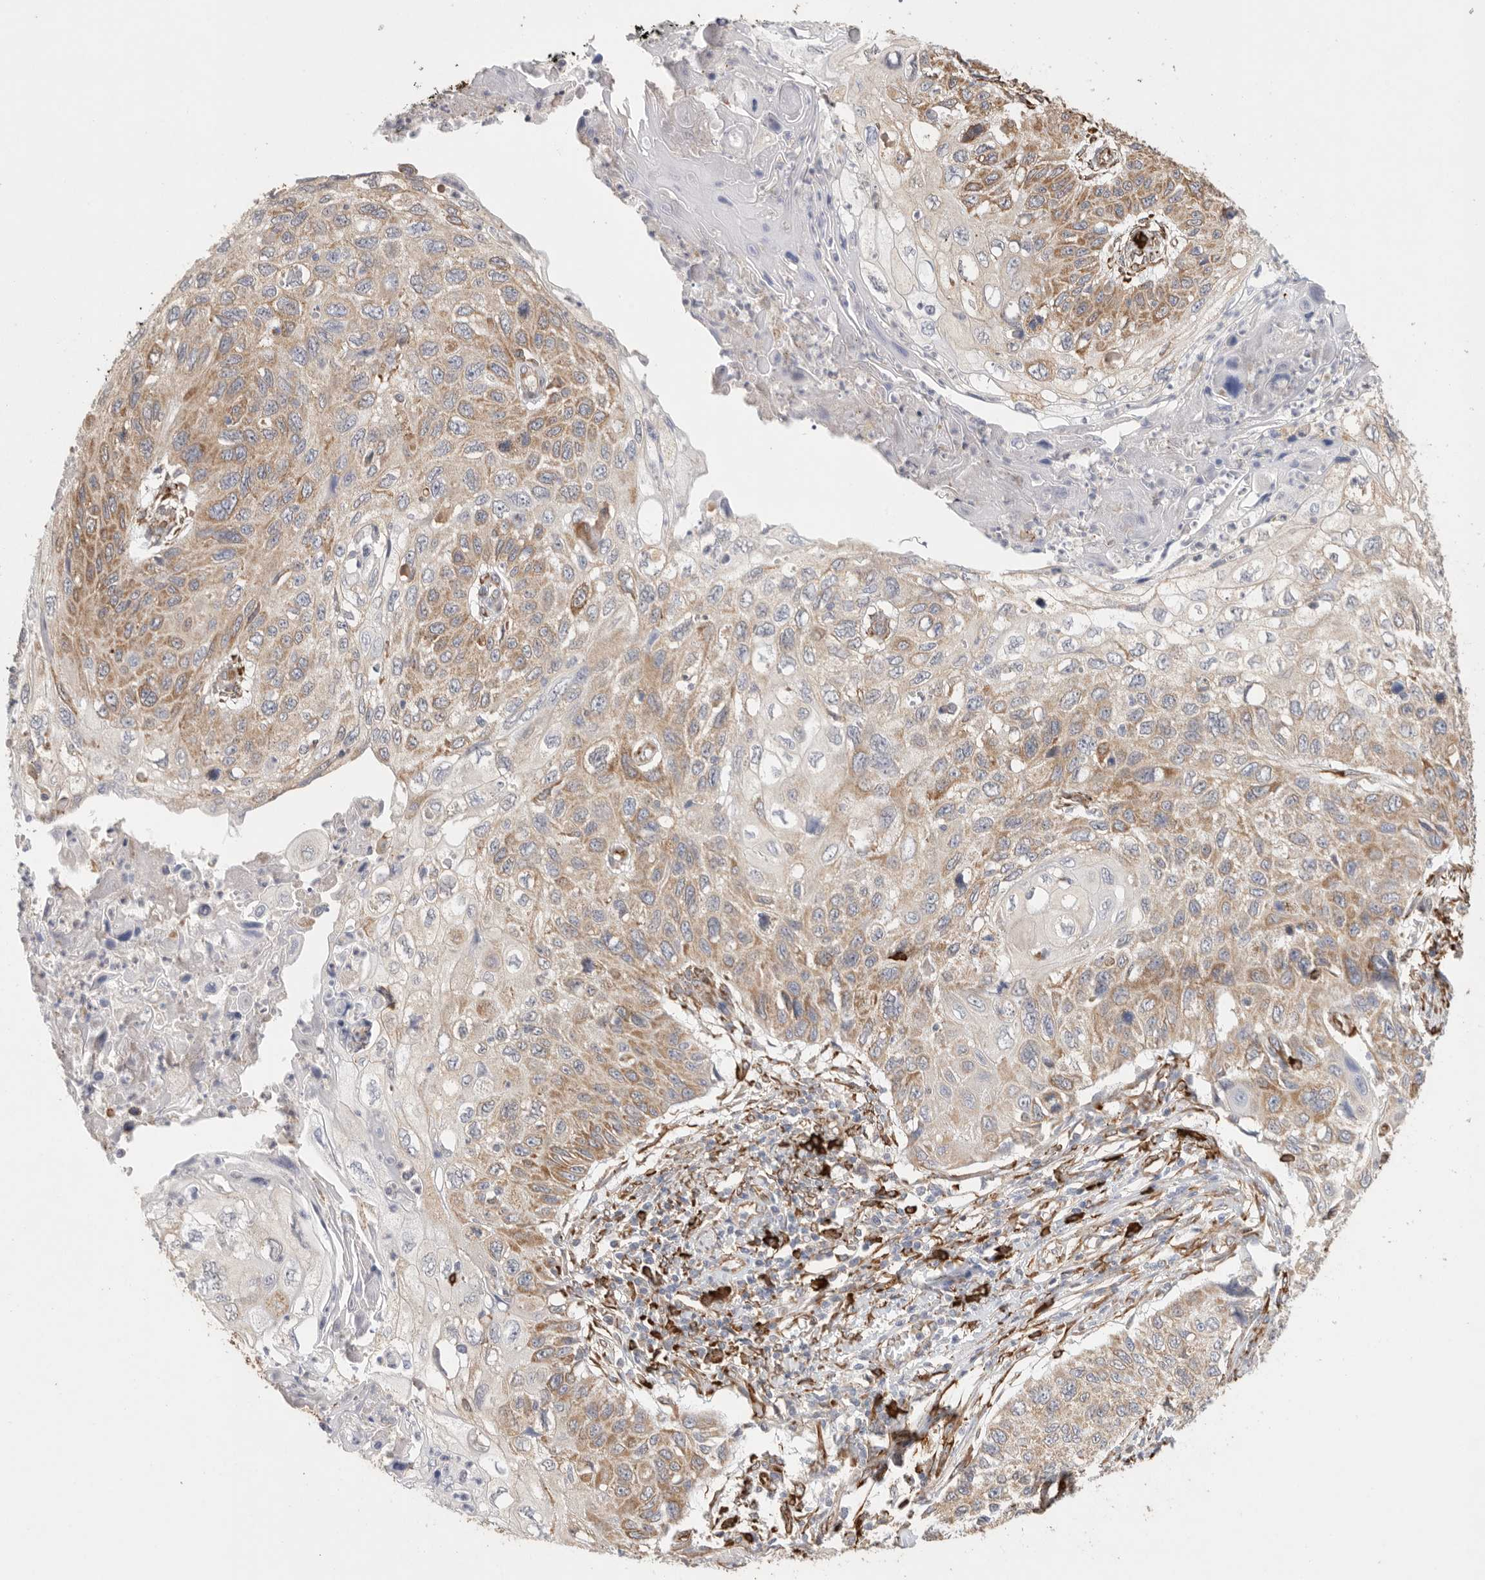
{"staining": {"intensity": "moderate", "quantity": "25%-75%", "location": "cytoplasmic/membranous"}, "tissue": "cervical cancer", "cell_type": "Tumor cells", "image_type": "cancer", "snomed": [{"axis": "morphology", "description": "Squamous cell carcinoma, NOS"}, {"axis": "topography", "description": "Cervix"}], "caption": "The histopathology image shows a brown stain indicating the presence of a protein in the cytoplasmic/membranous of tumor cells in cervical cancer (squamous cell carcinoma).", "gene": "BLOC1S5", "patient": {"sex": "female", "age": 70}}